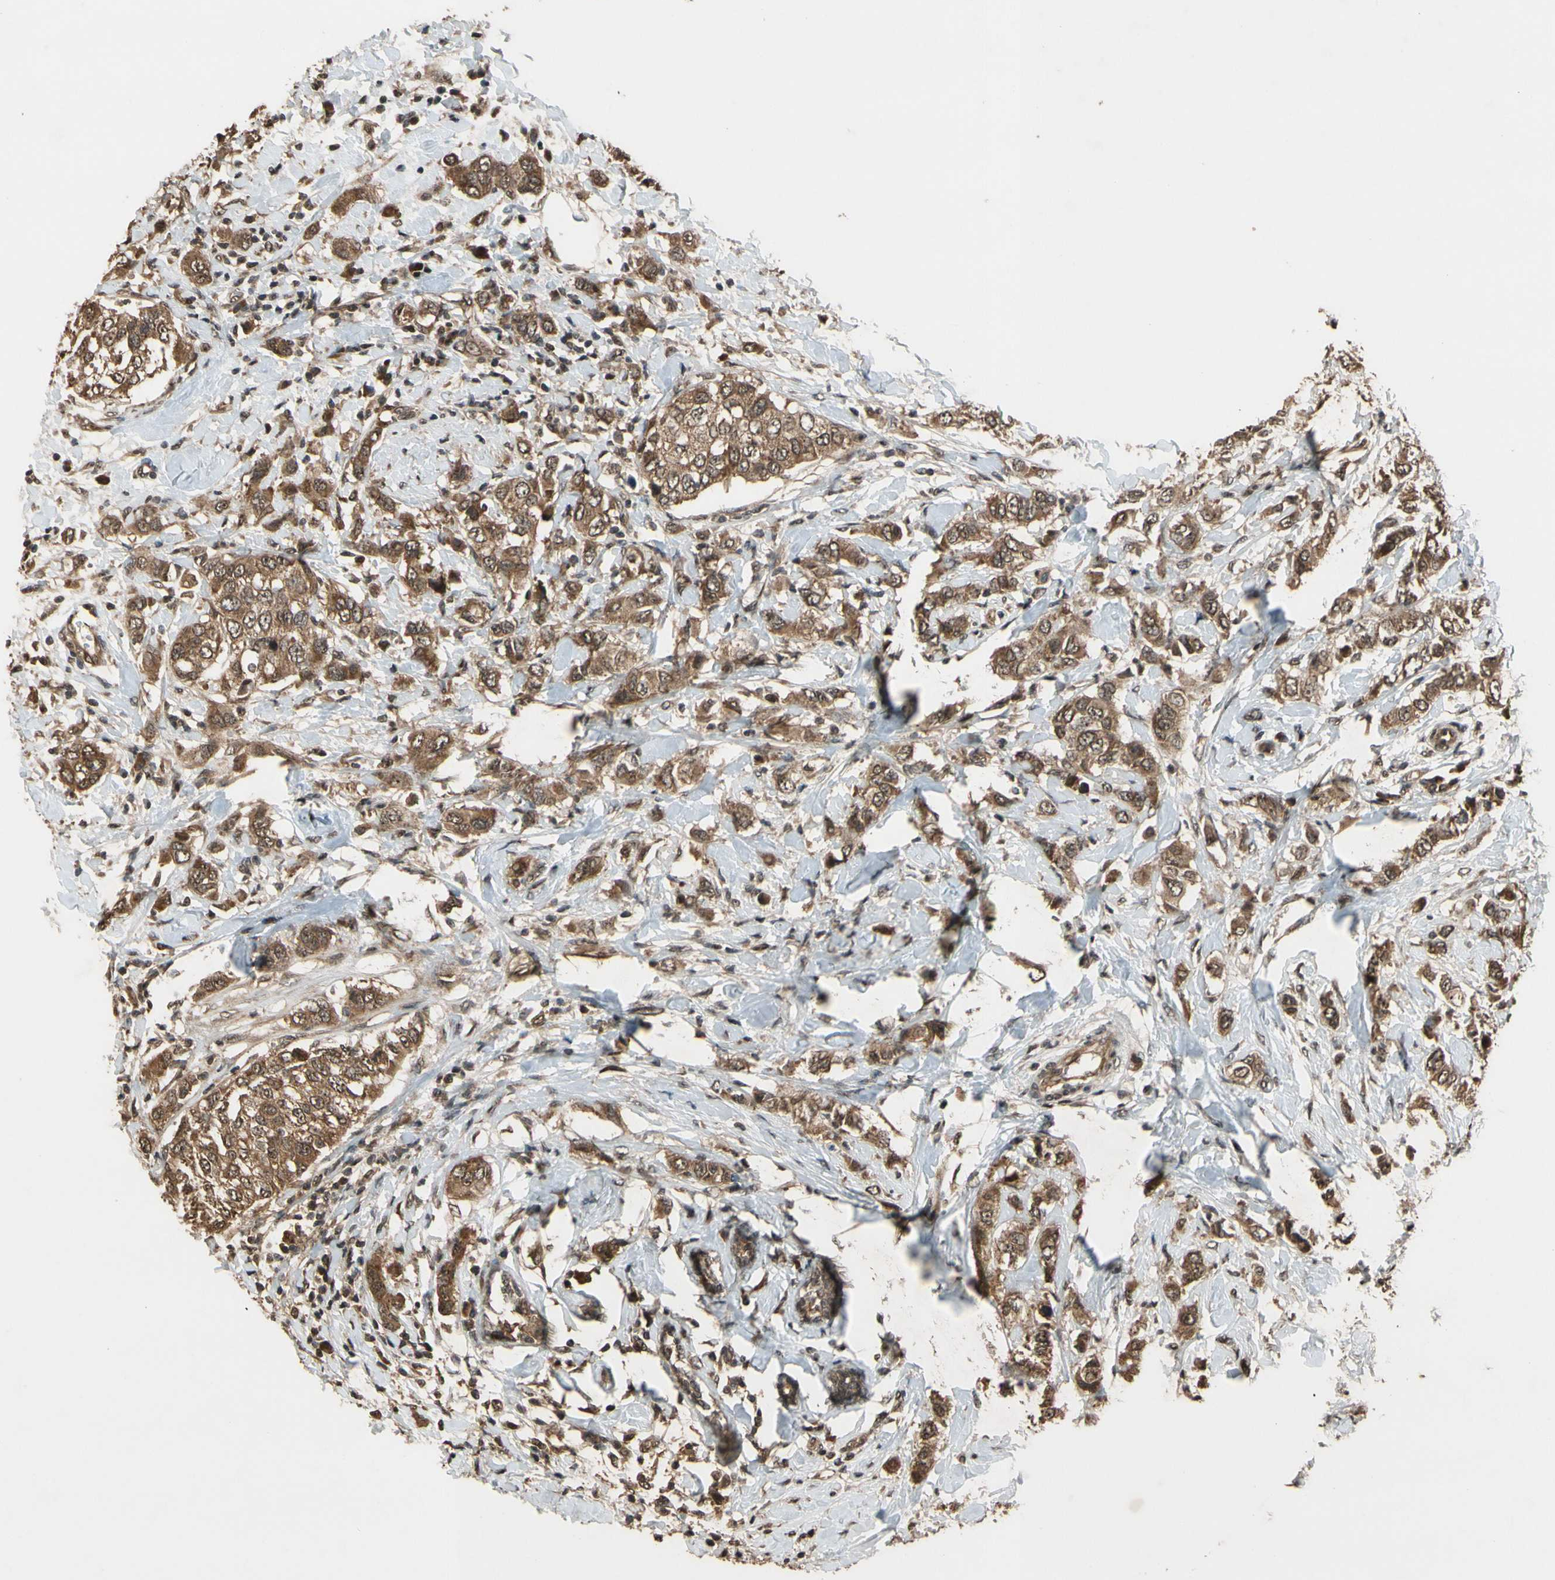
{"staining": {"intensity": "moderate", "quantity": ">75%", "location": "cytoplasmic/membranous"}, "tissue": "breast cancer", "cell_type": "Tumor cells", "image_type": "cancer", "snomed": [{"axis": "morphology", "description": "Duct carcinoma"}, {"axis": "topography", "description": "Breast"}], "caption": "Human invasive ductal carcinoma (breast) stained with a brown dye demonstrates moderate cytoplasmic/membranous positive staining in approximately >75% of tumor cells.", "gene": "TMEM230", "patient": {"sex": "female", "age": 50}}